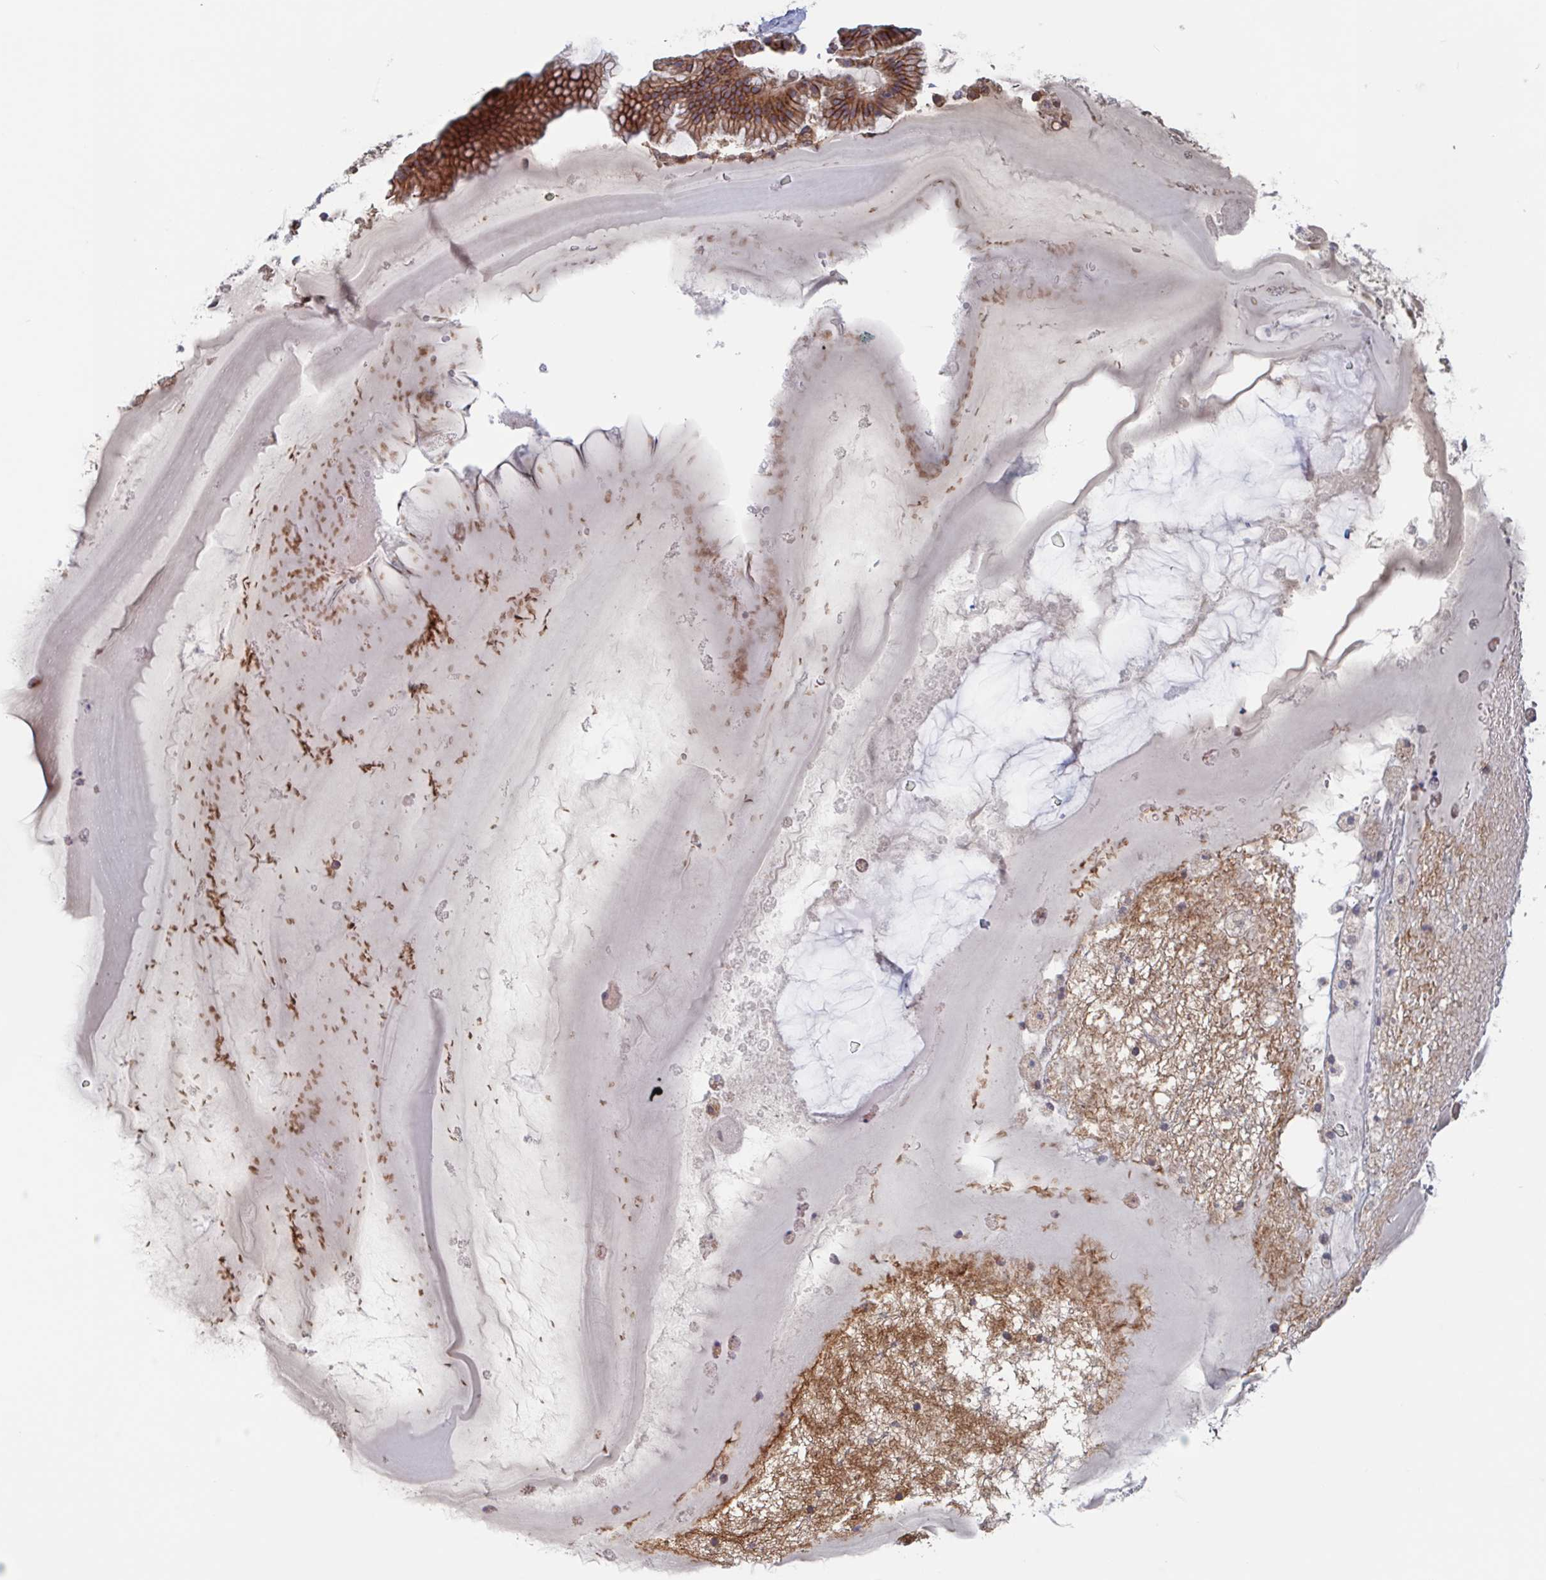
{"staining": {"intensity": "strong", "quantity": ">75%", "location": "cytoplasmic/membranous"}, "tissue": "ovarian cancer", "cell_type": "Tumor cells", "image_type": "cancer", "snomed": [{"axis": "morphology", "description": "Cystadenocarcinoma, mucinous, NOS"}, {"axis": "topography", "description": "Ovary"}], "caption": "Mucinous cystadenocarcinoma (ovarian) stained for a protein displays strong cytoplasmic/membranous positivity in tumor cells.", "gene": "SURF1", "patient": {"sex": "female", "age": 61}}